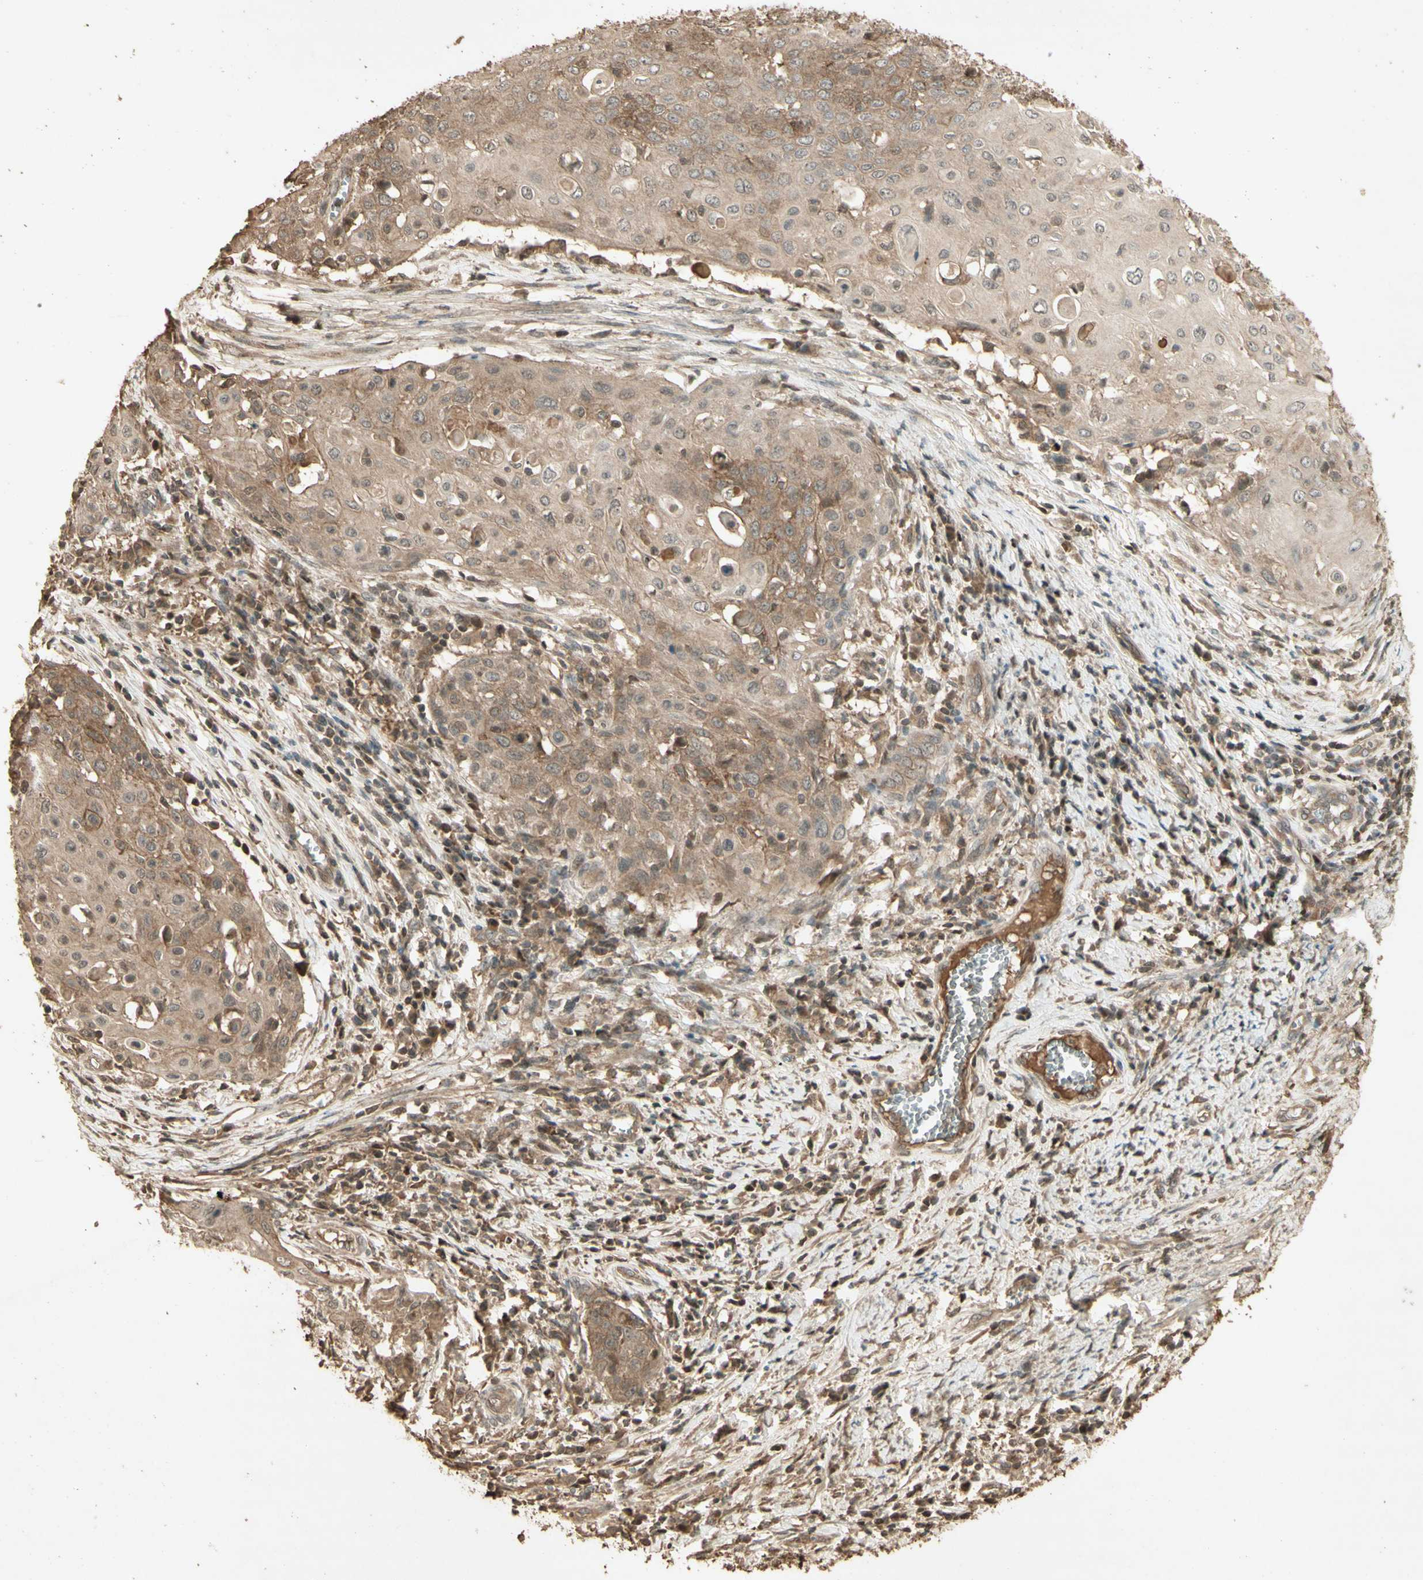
{"staining": {"intensity": "moderate", "quantity": ">75%", "location": "cytoplasmic/membranous"}, "tissue": "cervical cancer", "cell_type": "Tumor cells", "image_type": "cancer", "snomed": [{"axis": "morphology", "description": "Squamous cell carcinoma, NOS"}, {"axis": "topography", "description": "Cervix"}], "caption": "The image displays a brown stain indicating the presence of a protein in the cytoplasmic/membranous of tumor cells in squamous cell carcinoma (cervical). (DAB = brown stain, brightfield microscopy at high magnification).", "gene": "SMAD9", "patient": {"sex": "female", "age": 39}}